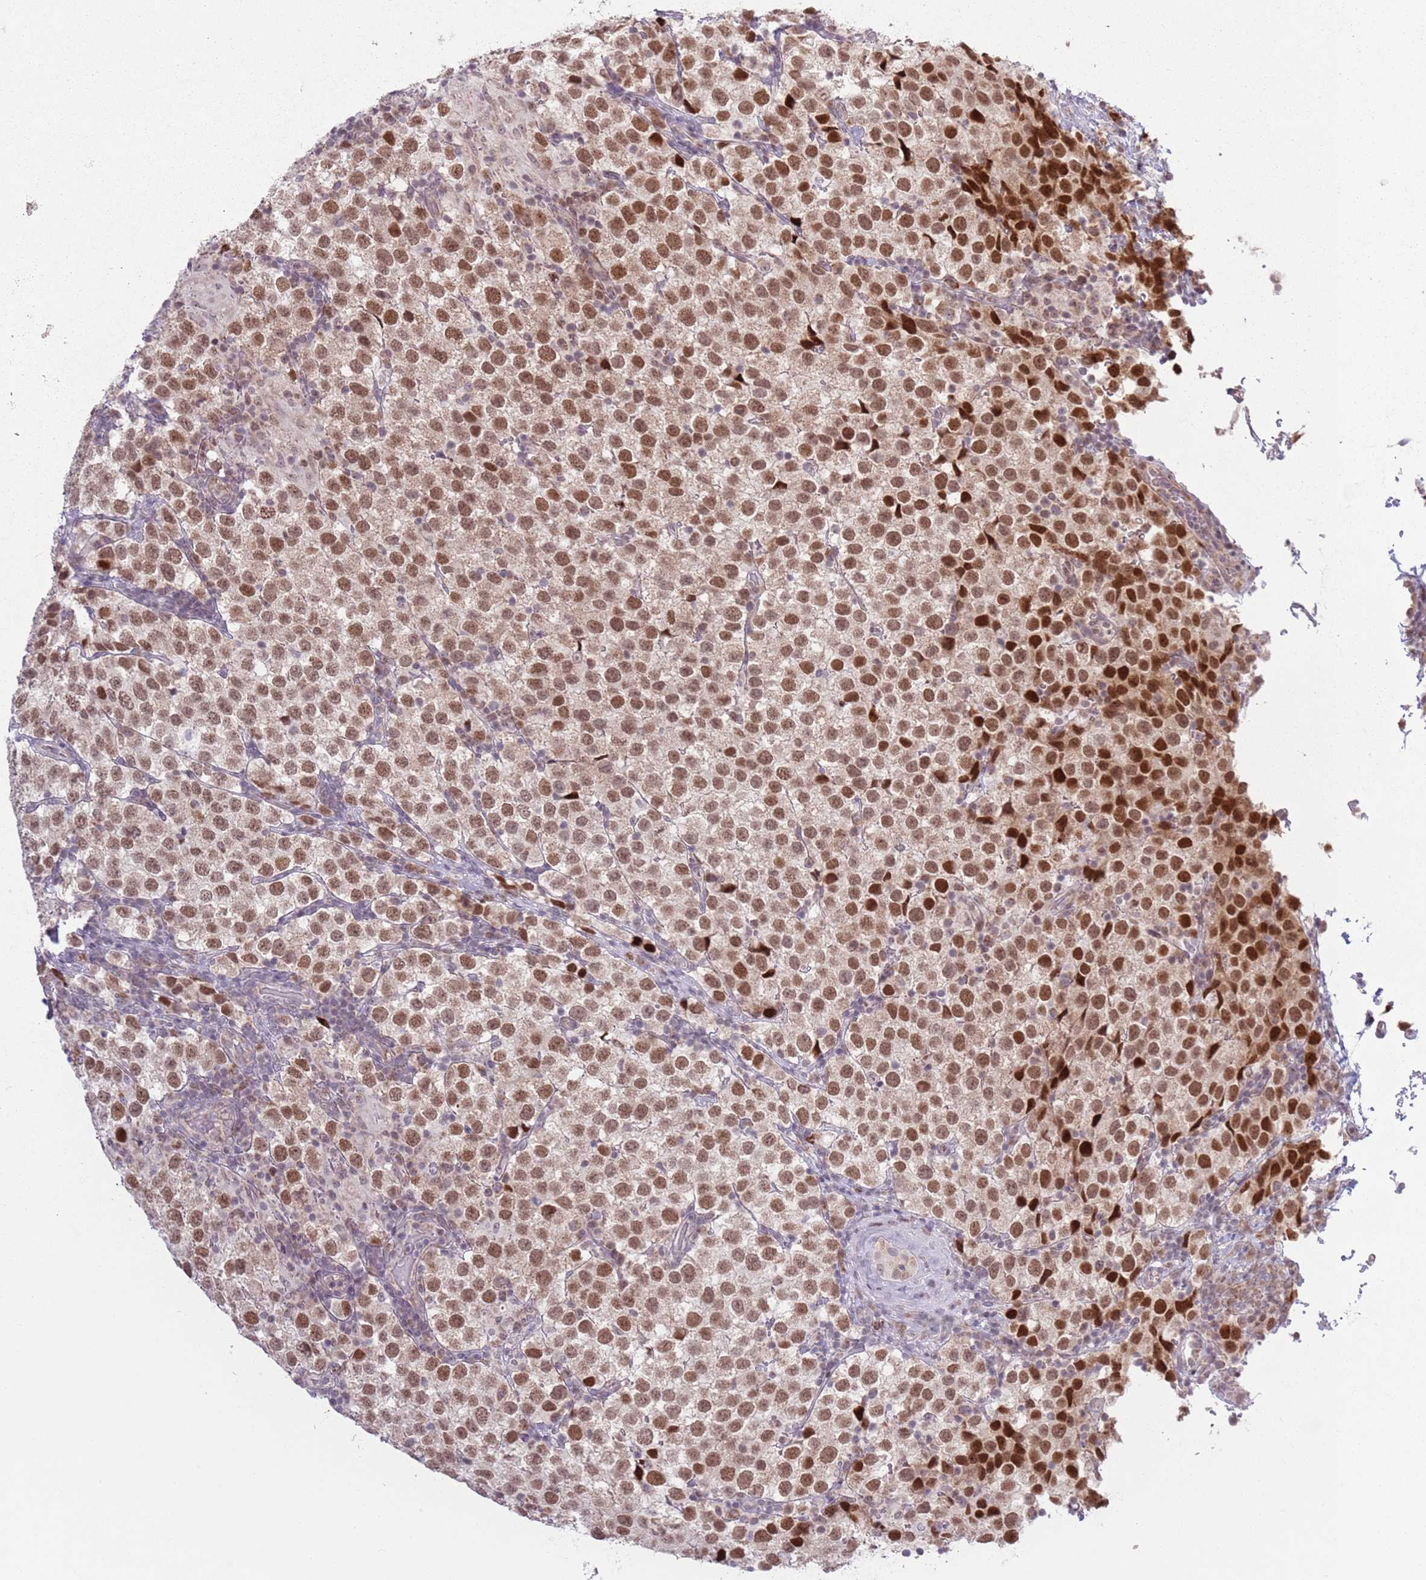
{"staining": {"intensity": "moderate", "quantity": ">75%", "location": "nuclear"}, "tissue": "testis cancer", "cell_type": "Tumor cells", "image_type": "cancer", "snomed": [{"axis": "morphology", "description": "Seminoma, NOS"}, {"axis": "topography", "description": "Testis"}], "caption": "Tumor cells show medium levels of moderate nuclear positivity in approximately >75% of cells in testis seminoma.", "gene": "MRPL34", "patient": {"sex": "male", "age": 34}}